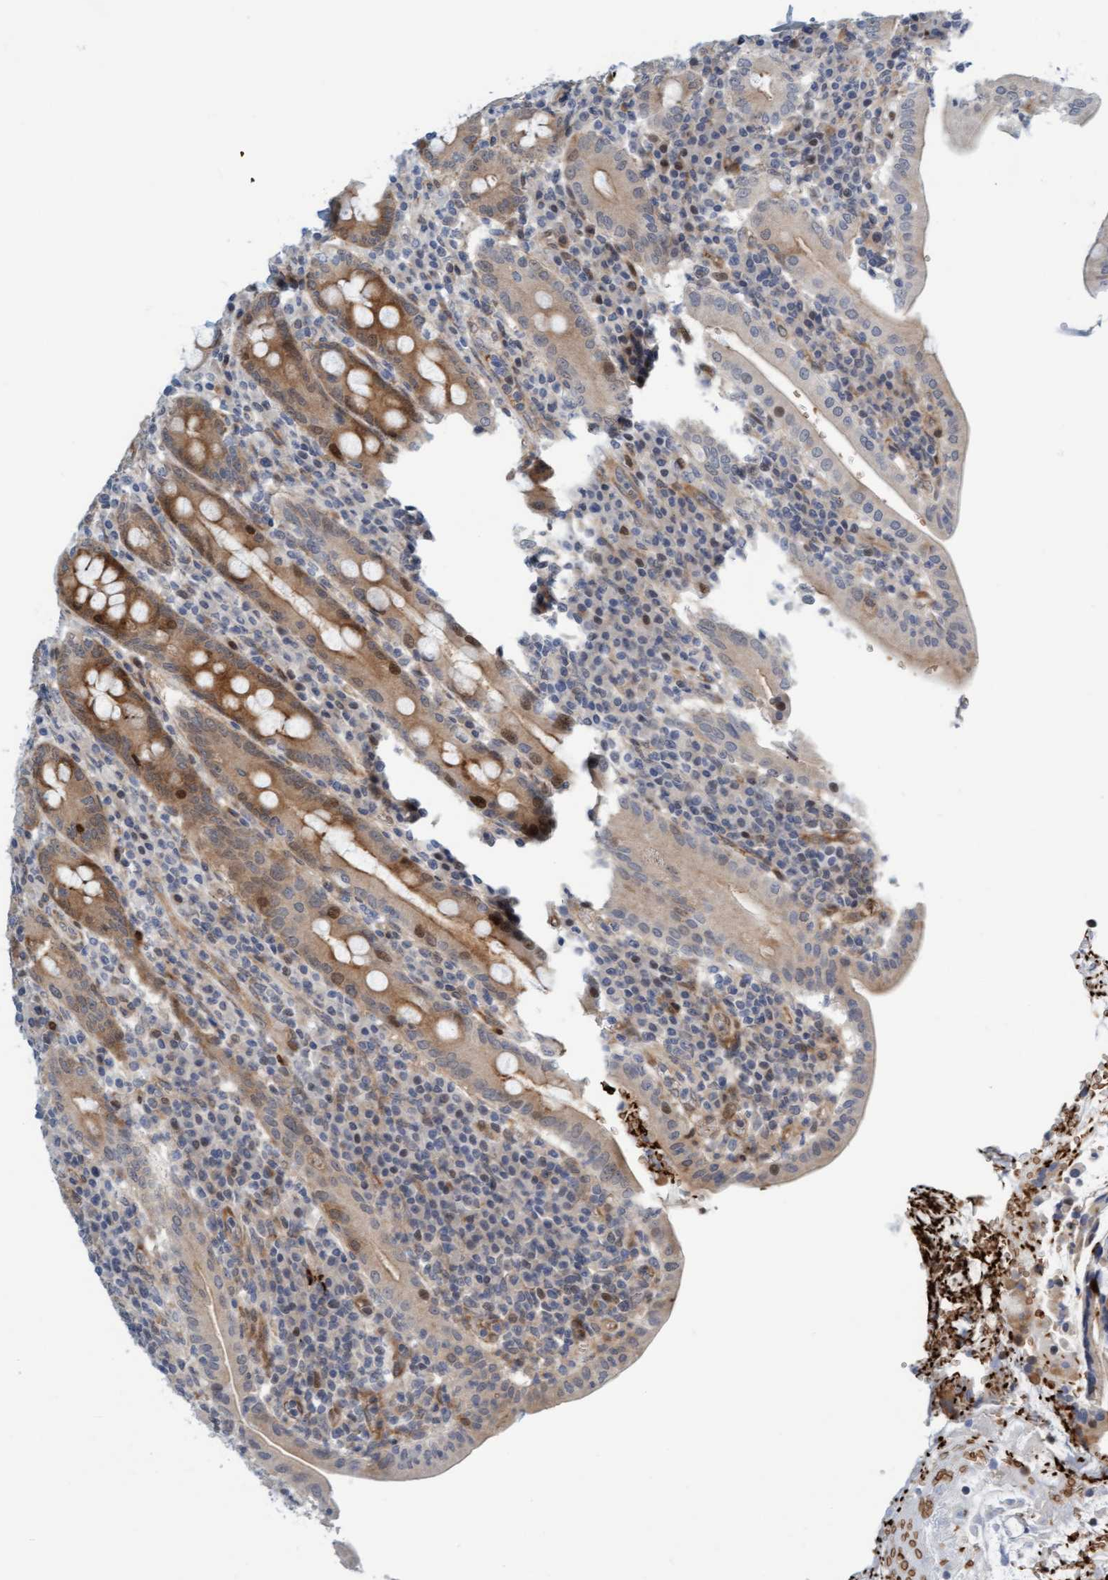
{"staining": {"intensity": "strong", "quantity": ">75%", "location": "cytoplasmic/membranous,nuclear"}, "tissue": "duodenum", "cell_type": "Glandular cells", "image_type": "normal", "snomed": [{"axis": "morphology", "description": "Normal tissue, NOS"}, {"axis": "morphology", "description": "Adenocarcinoma, NOS"}, {"axis": "topography", "description": "Pancreas"}, {"axis": "topography", "description": "Duodenum"}], "caption": "Immunohistochemistry (IHC) (DAB (3,3'-diaminobenzidine)) staining of normal human duodenum demonstrates strong cytoplasmic/membranous,nuclear protein positivity in approximately >75% of glandular cells. The staining is performed using DAB brown chromogen to label protein expression. The nuclei are counter-stained blue using hematoxylin.", "gene": "EIF4EBP1", "patient": {"sex": "male", "age": 50}}